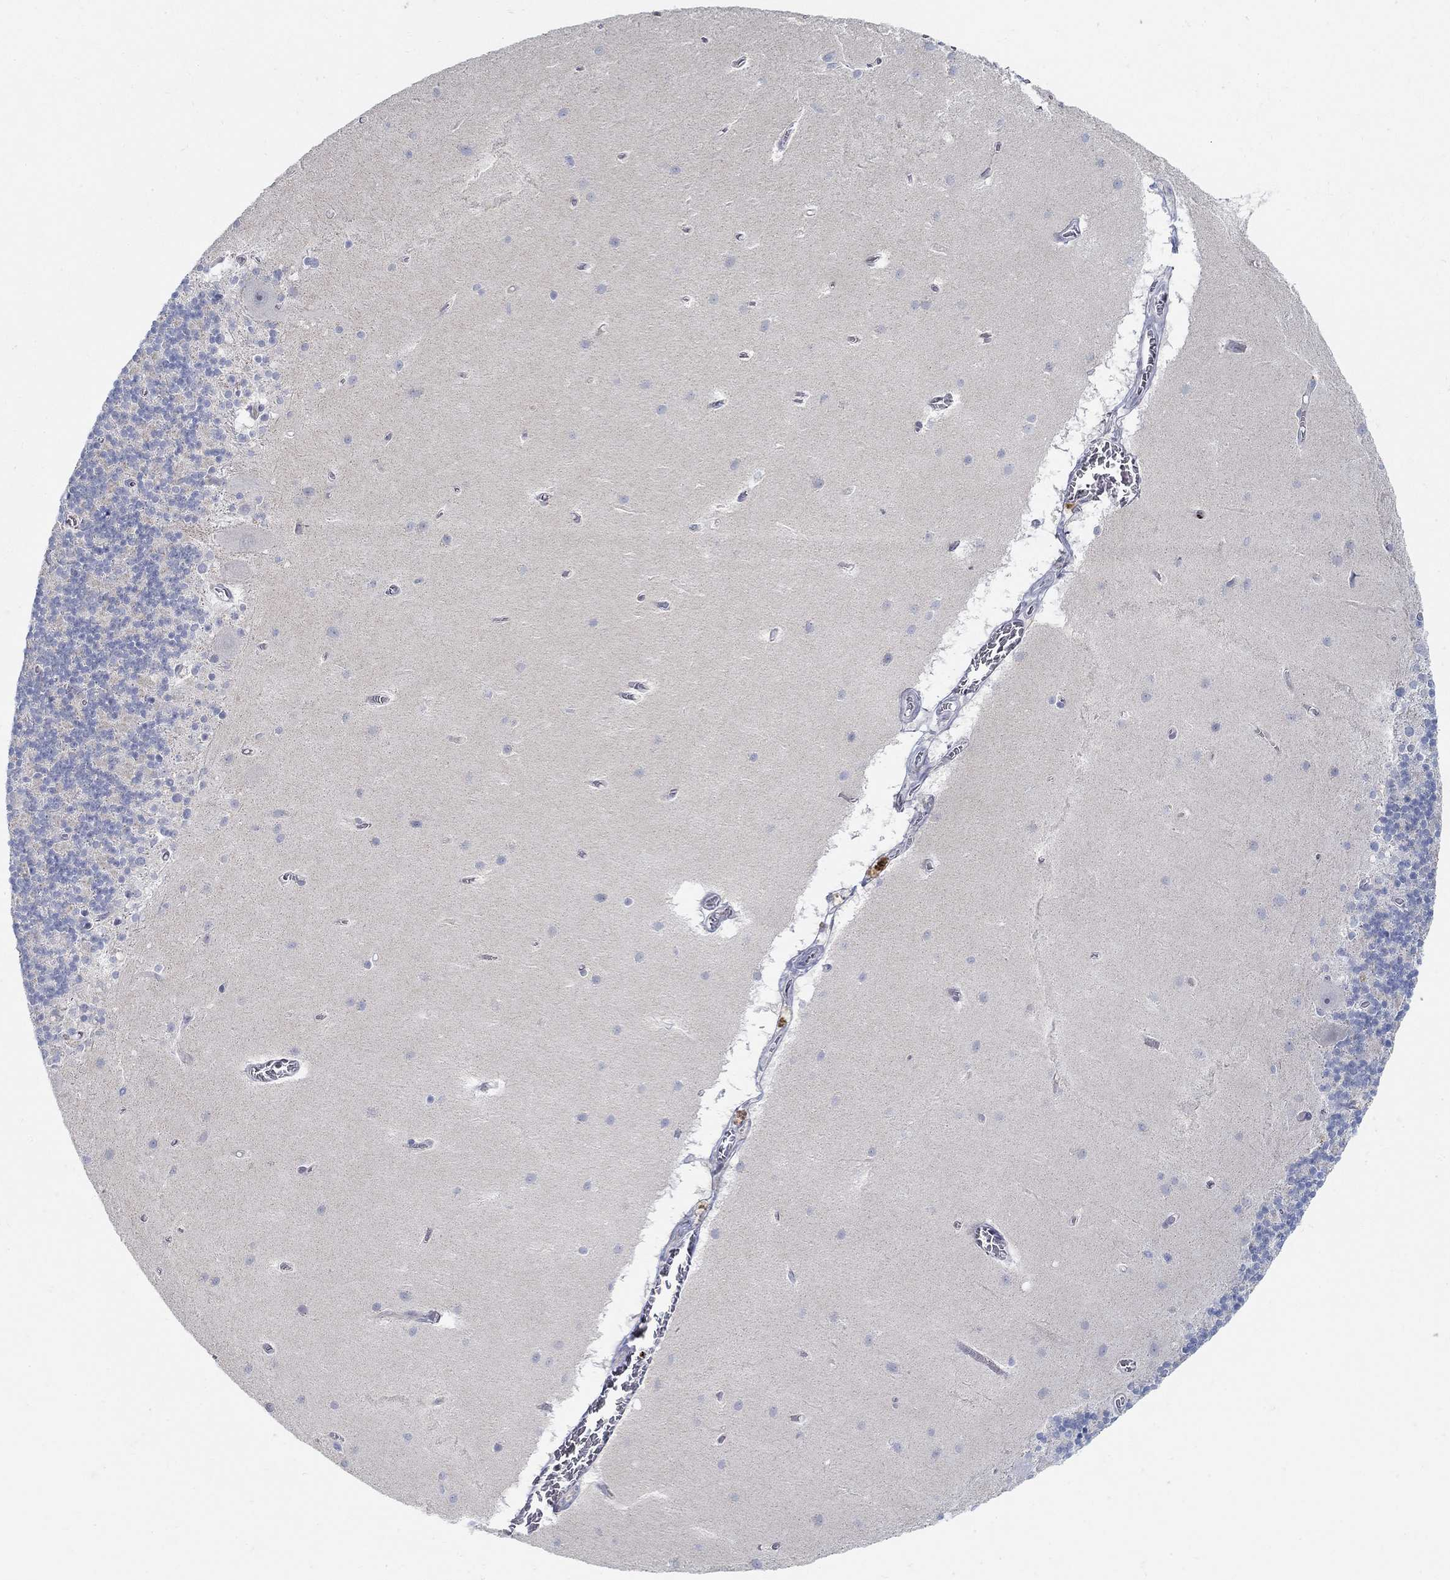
{"staining": {"intensity": "negative", "quantity": "none", "location": "none"}, "tissue": "cerebellum", "cell_type": "Cells in granular layer", "image_type": "normal", "snomed": [{"axis": "morphology", "description": "Normal tissue, NOS"}, {"axis": "topography", "description": "Cerebellum"}], "caption": "High power microscopy histopathology image of an immunohistochemistry (IHC) micrograph of normal cerebellum, revealing no significant positivity in cells in granular layer.", "gene": "ANO7", "patient": {"sex": "male", "age": 70}}